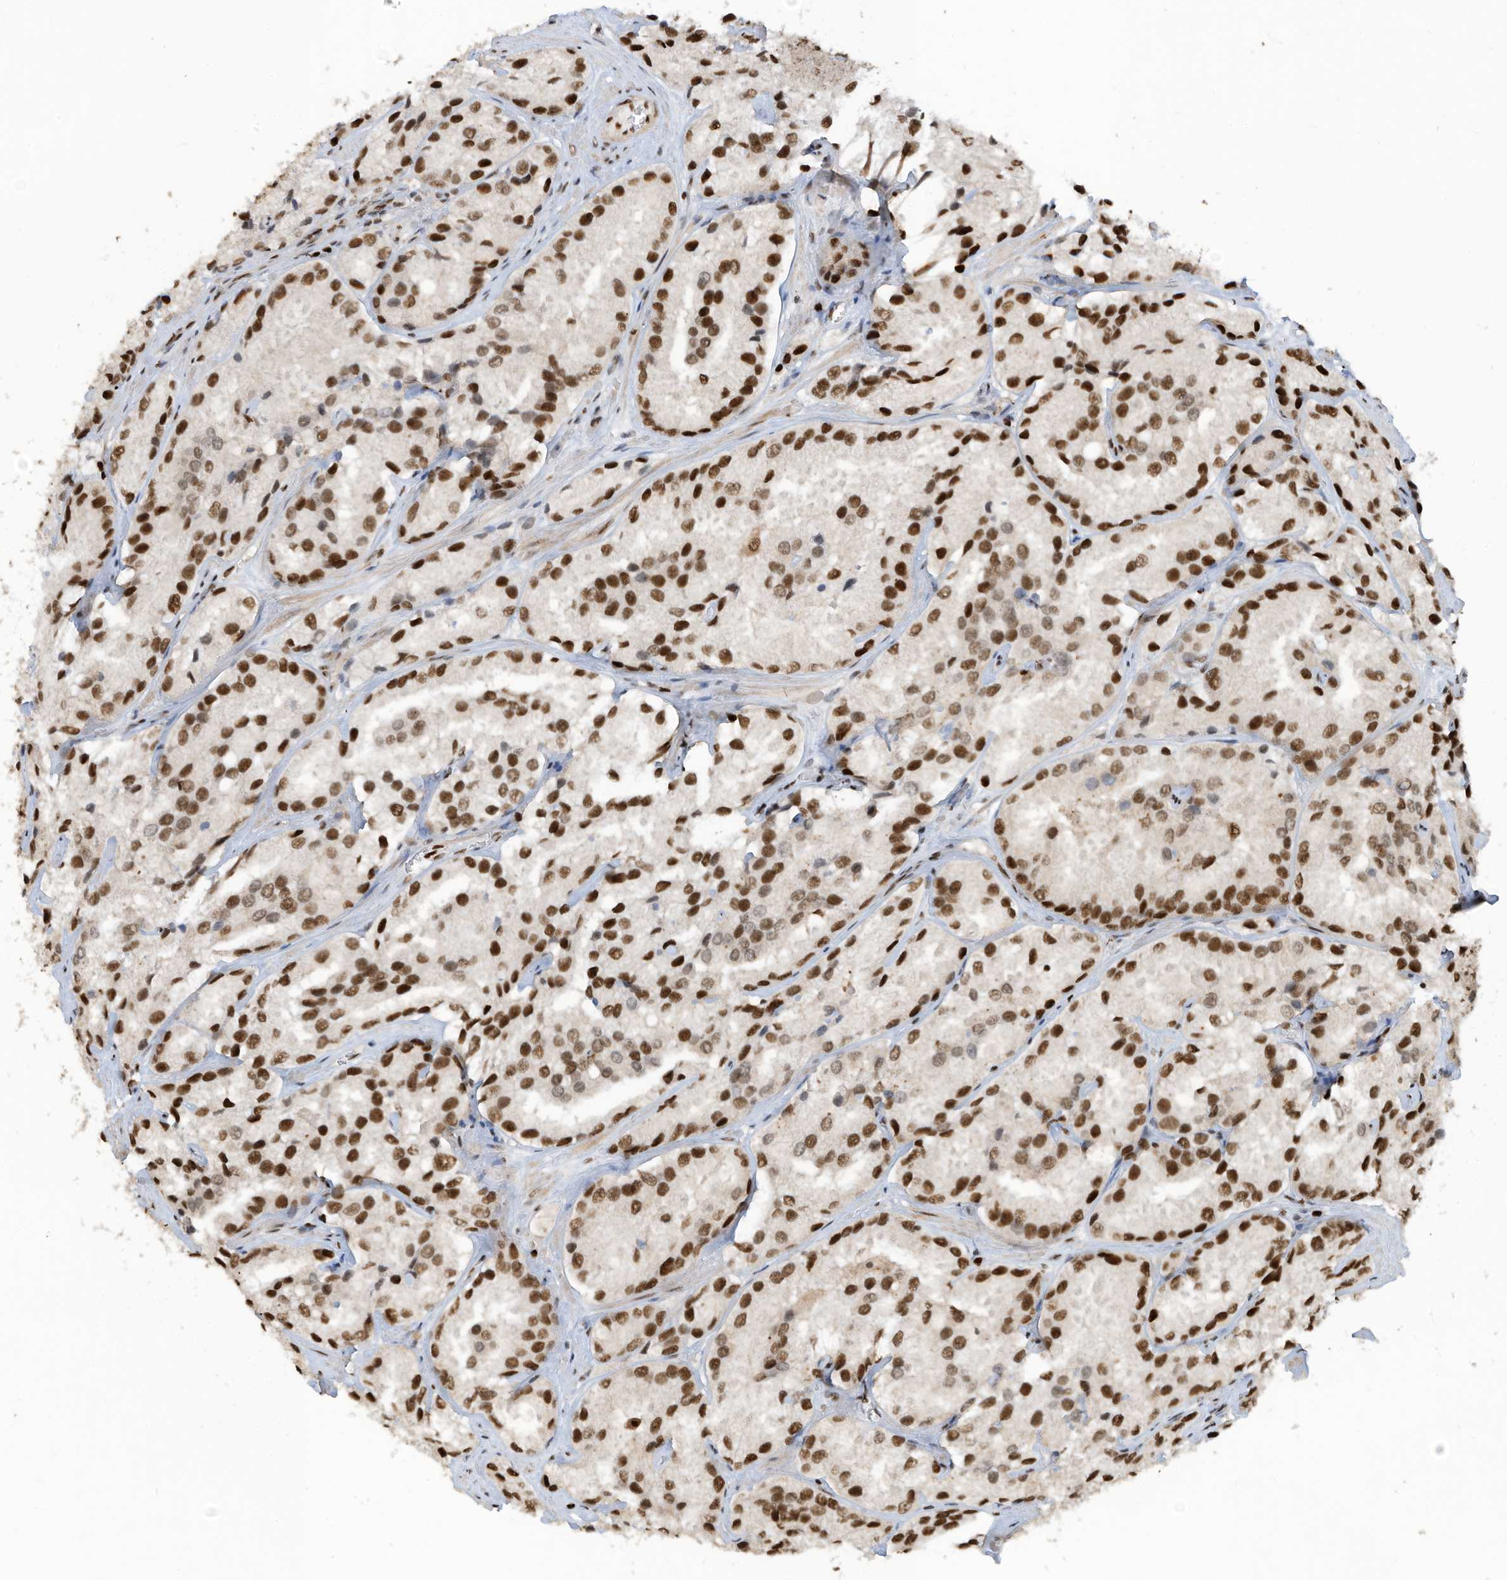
{"staining": {"intensity": "strong", "quantity": ">75%", "location": "nuclear"}, "tissue": "prostate cancer", "cell_type": "Tumor cells", "image_type": "cancer", "snomed": [{"axis": "morphology", "description": "Adenocarcinoma, High grade"}, {"axis": "topography", "description": "Prostate"}], "caption": "Prostate cancer tissue exhibits strong nuclear positivity in approximately >75% of tumor cells", "gene": "SAMD15", "patient": {"sex": "male", "age": 66}}